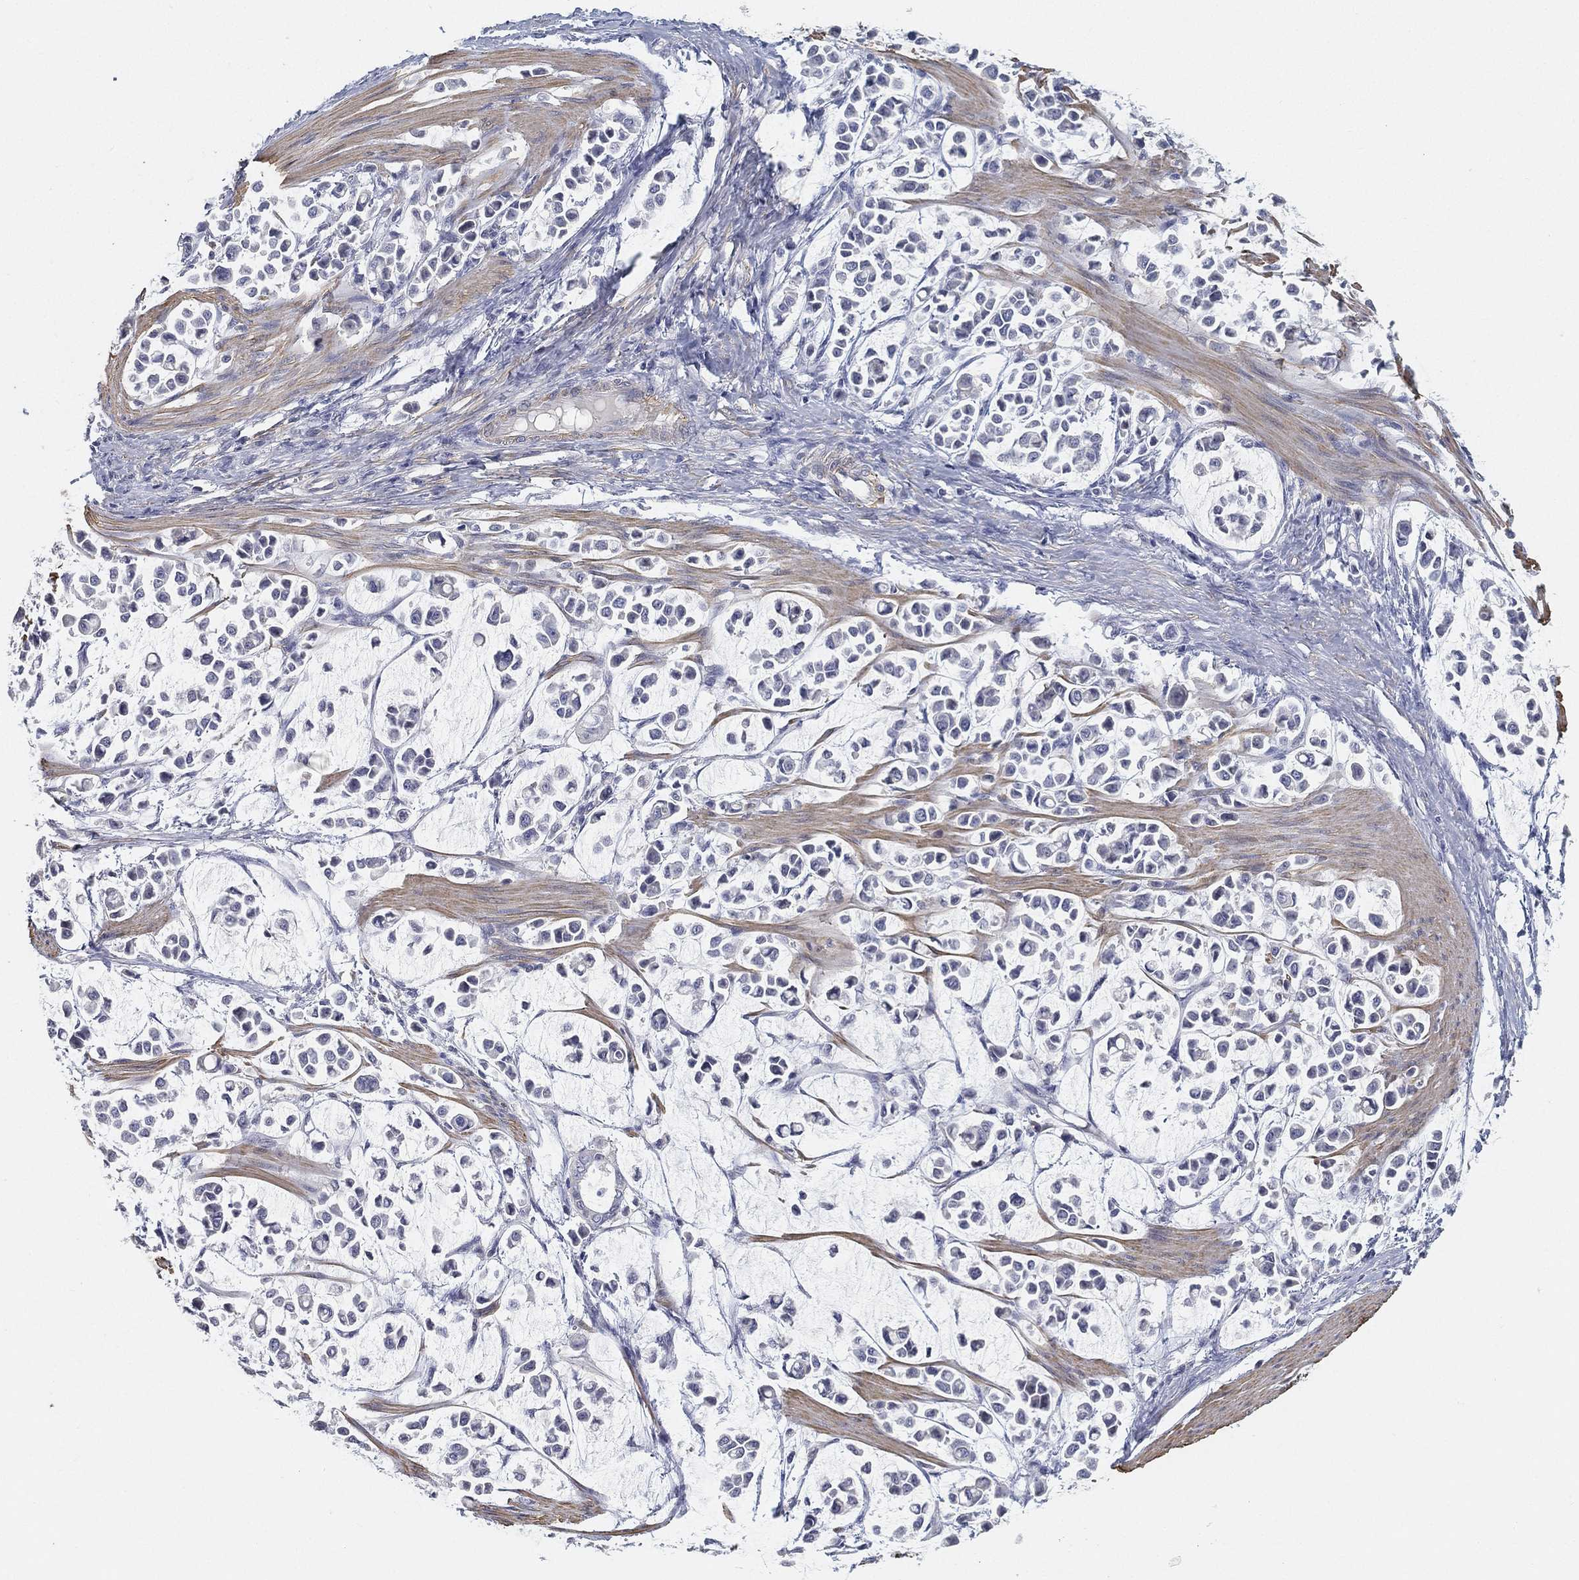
{"staining": {"intensity": "negative", "quantity": "none", "location": "none"}, "tissue": "stomach cancer", "cell_type": "Tumor cells", "image_type": "cancer", "snomed": [{"axis": "morphology", "description": "Adenocarcinoma, NOS"}, {"axis": "topography", "description": "Stomach"}], "caption": "This is an immunohistochemistry (IHC) image of human stomach adenocarcinoma. There is no expression in tumor cells.", "gene": "GPR61", "patient": {"sex": "male", "age": 82}}